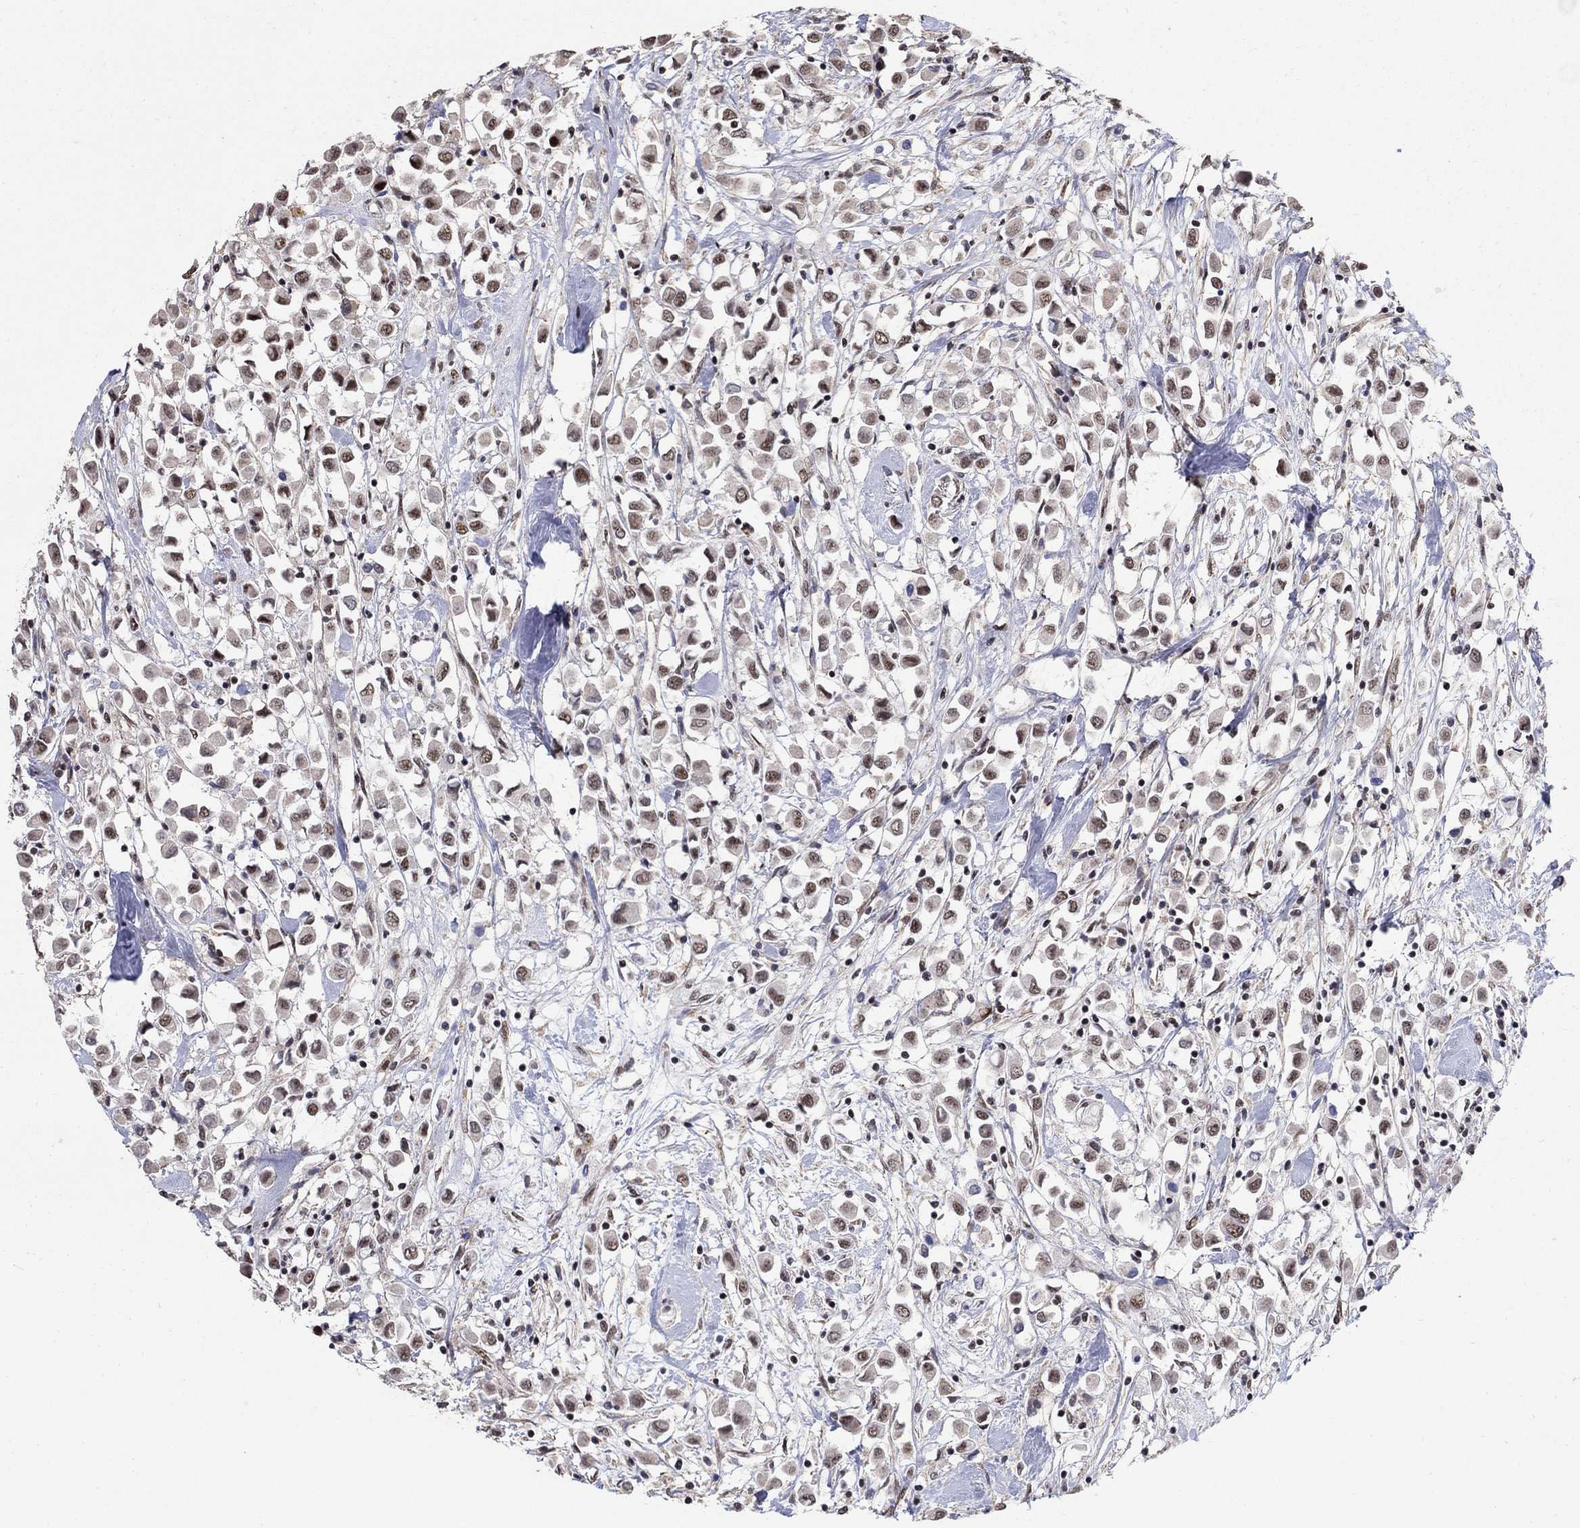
{"staining": {"intensity": "moderate", "quantity": "25%-75%", "location": "nuclear"}, "tissue": "breast cancer", "cell_type": "Tumor cells", "image_type": "cancer", "snomed": [{"axis": "morphology", "description": "Duct carcinoma"}, {"axis": "topography", "description": "Breast"}], "caption": "Protein expression by immunohistochemistry demonstrates moderate nuclear positivity in about 25%-75% of tumor cells in breast intraductal carcinoma.", "gene": "PNISR", "patient": {"sex": "female", "age": 61}}